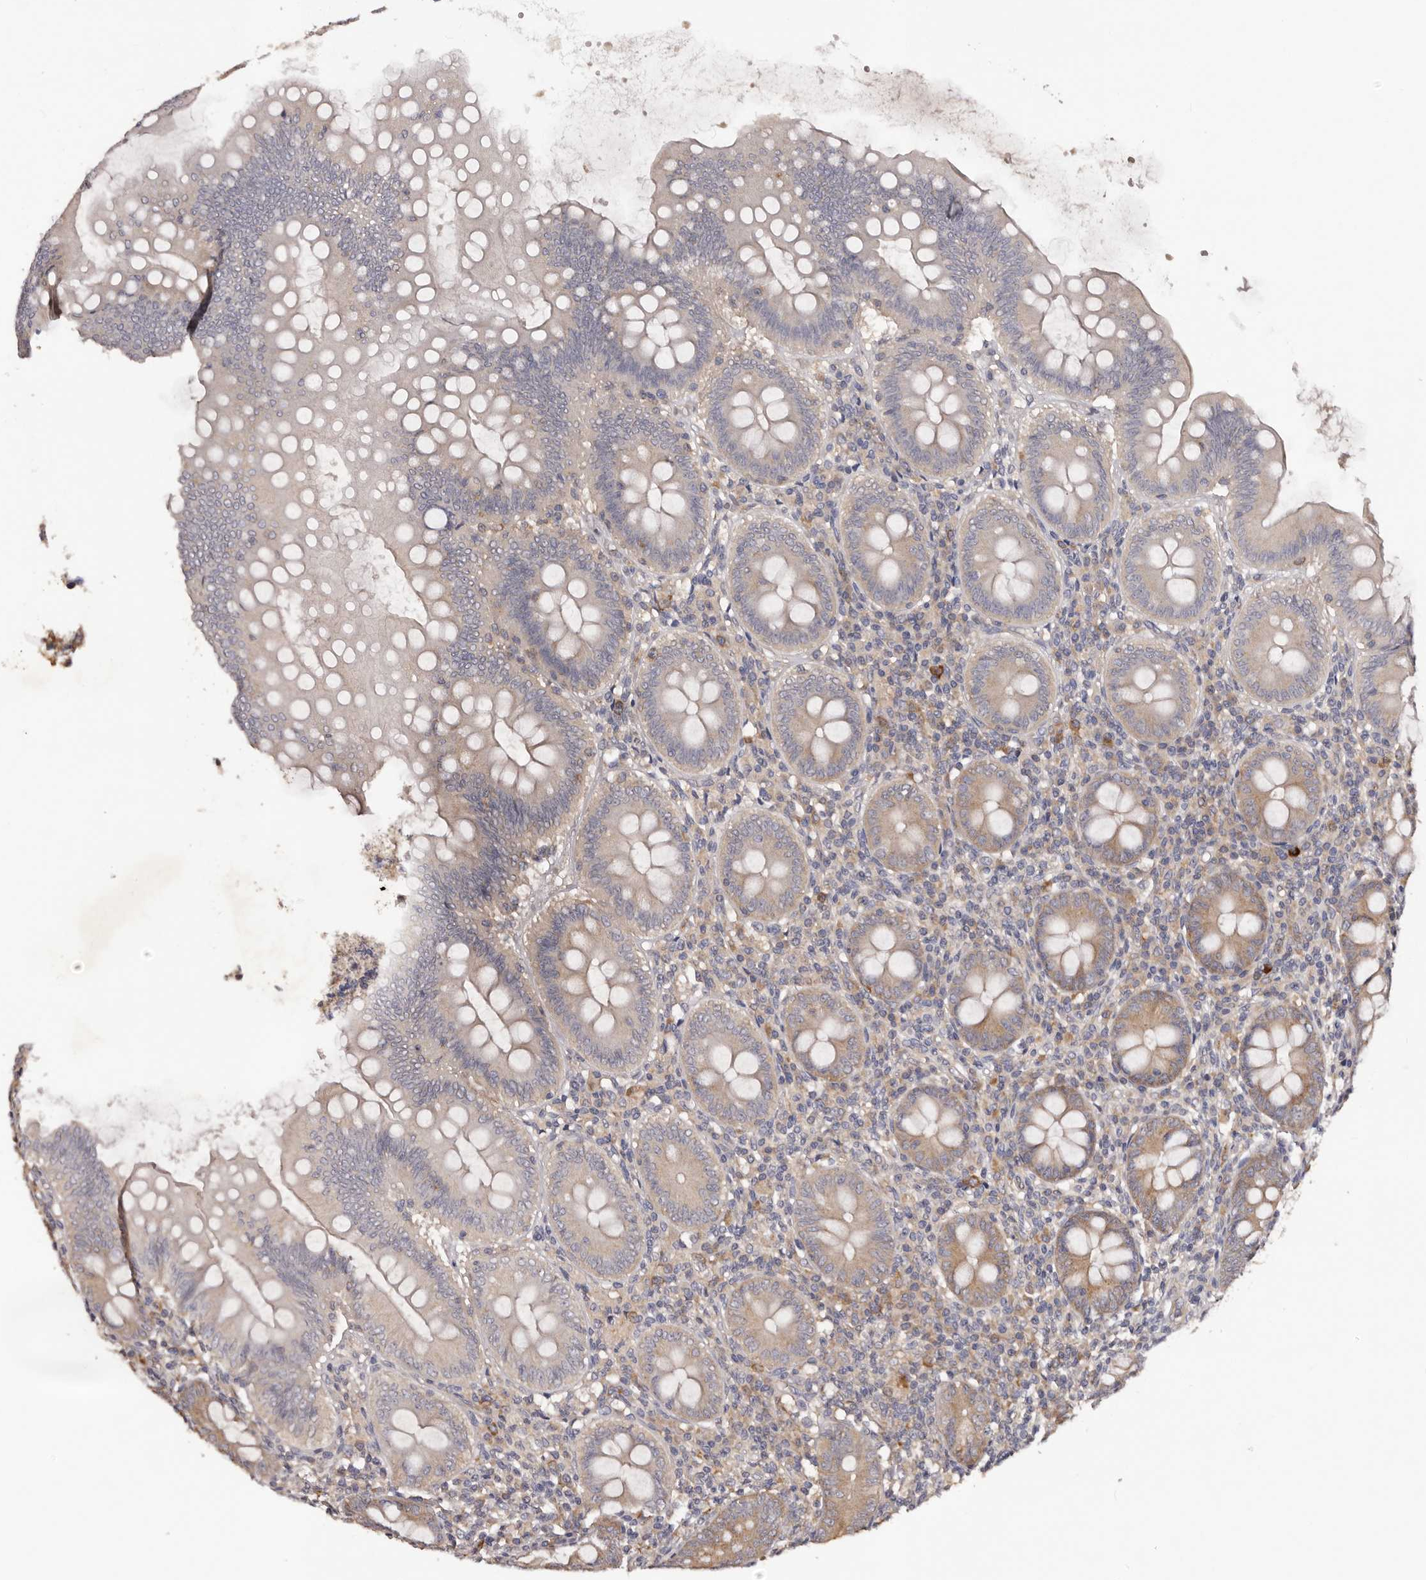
{"staining": {"intensity": "moderate", "quantity": "25%-75%", "location": "cytoplasmic/membranous"}, "tissue": "appendix", "cell_type": "Glandular cells", "image_type": "normal", "snomed": [{"axis": "morphology", "description": "Normal tissue, NOS"}, {"axis": "topography", "description": "Appendix"}], "caption": "DAB immunohistochemical staining of normal human appendix displays moderate cytoplasmic/membranous protein expression in about 25%-75% of glandular cells. (IHC, brightfield microscopy, high magnification).", "gene": "LTV1", "patient": {"sex": "male", "age": 14}}